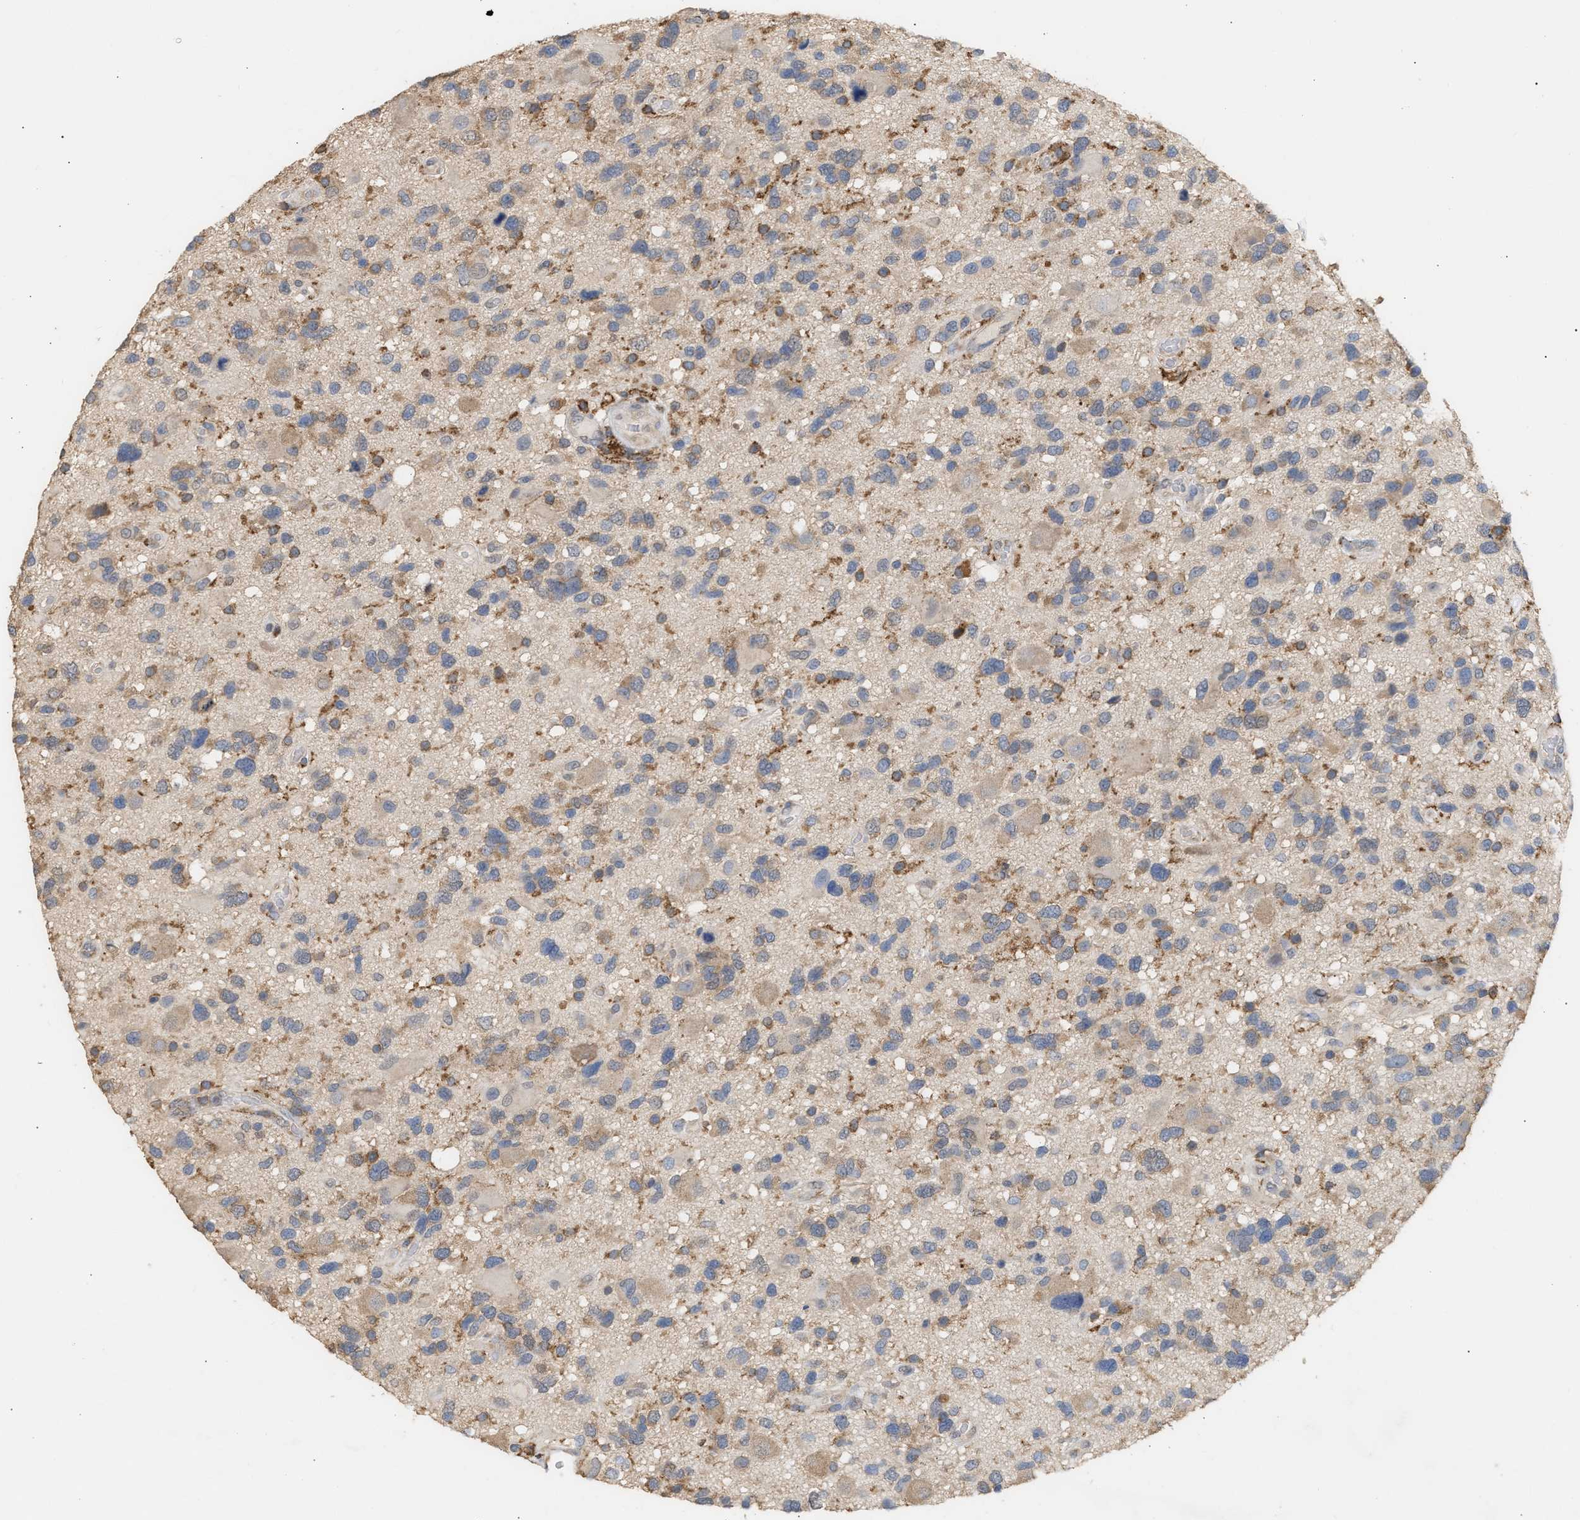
{"staining": {"intensity": "weak", "quantity": ">75%", "location": "cytoplasmic/membranous"}, "tissue": "glioma", "cell_type": "Tumor cells", "image_type": "cancer", "snomed": [{"axis": "morphology", "description": "Glioma, malignant, High grade"}, {"axis": "topography", "description": "Brain"}], "caption": "Malignant high-grade glioma tissue shows weak cytoplasmic/membranous expression in about >75% of tumor cells, visualized by immunohistochemistry.", "gene": "GCN1", "patient": {"sex": "male", "age": 33}}